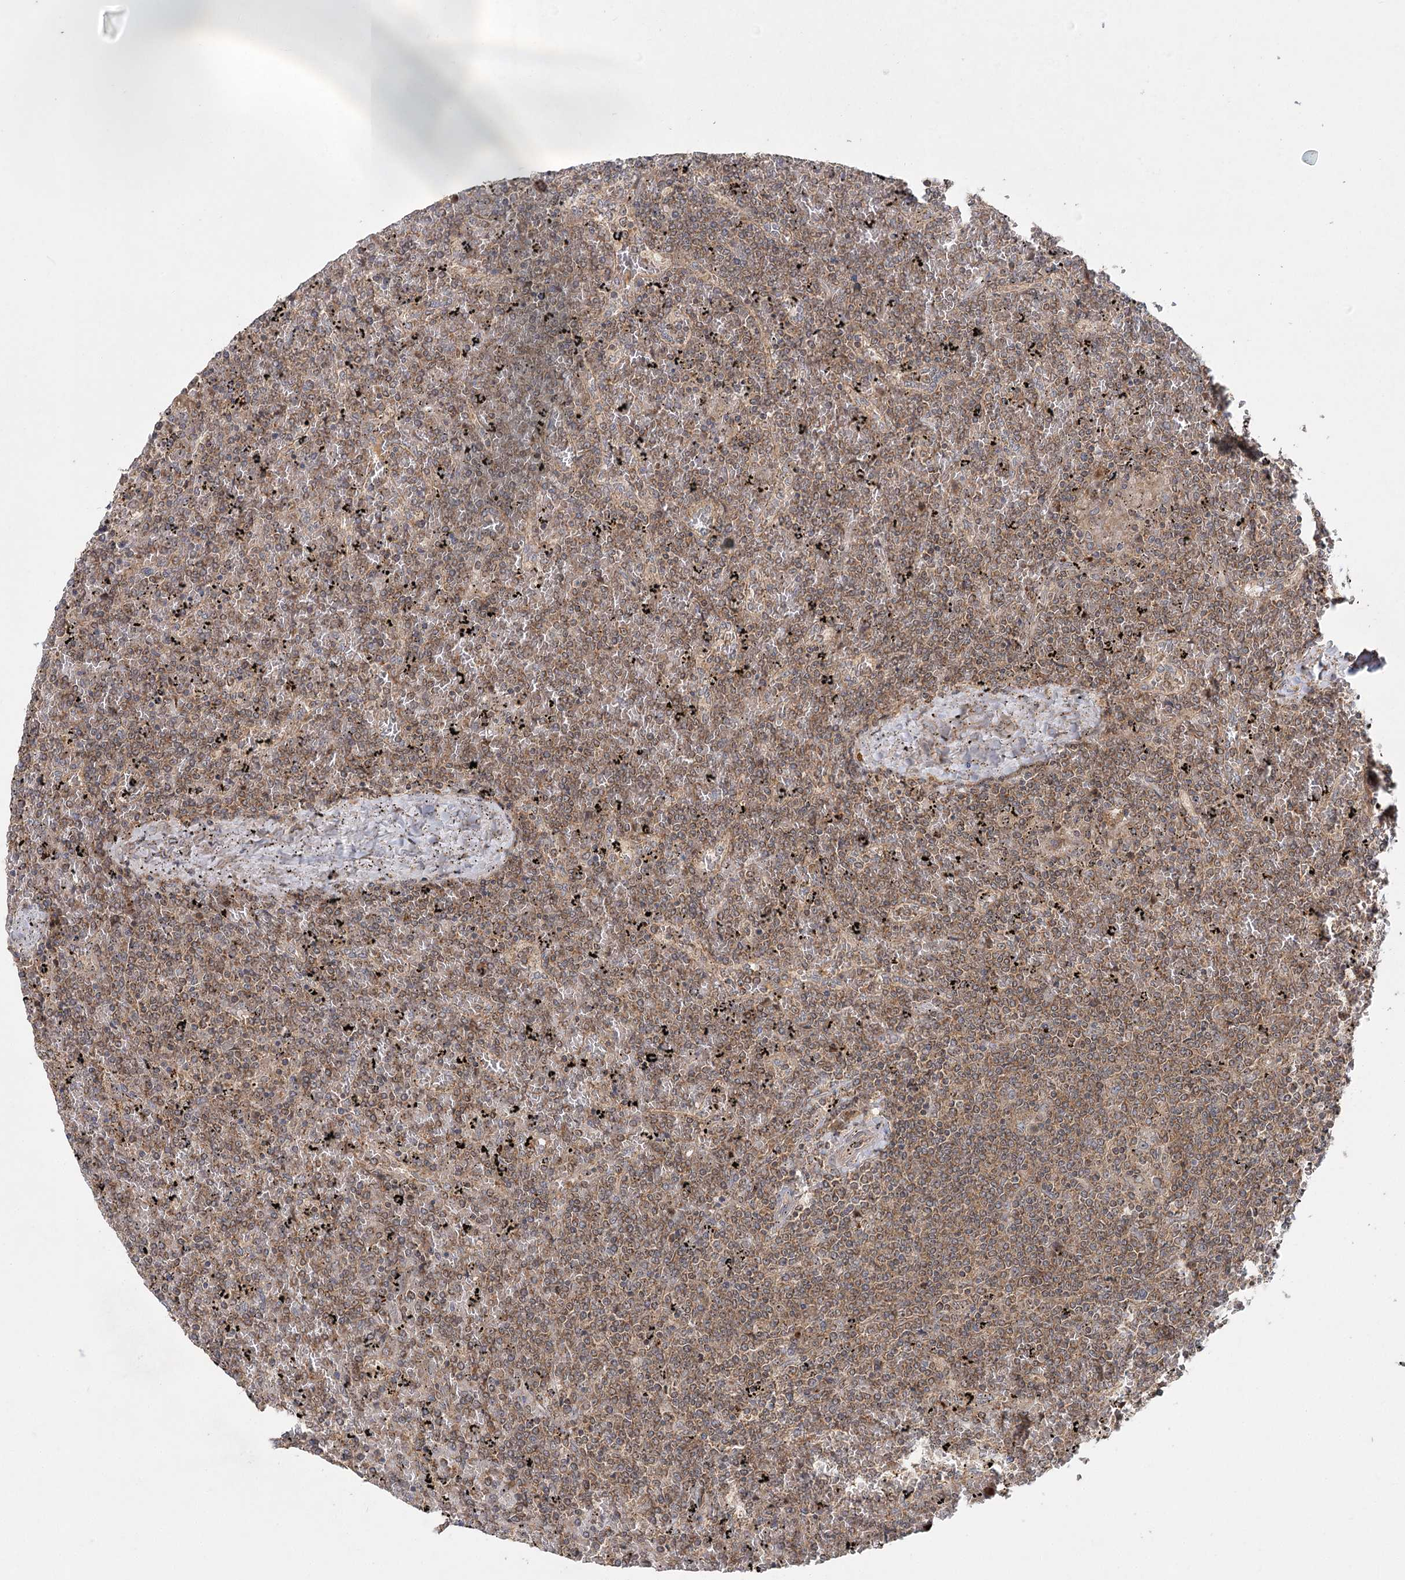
{"staining": {"intensity": "moderate", "quantity": "25%-75%", "location": "cytoplasmic/membranous,nuclear"}, "tissue": "lymphoma", "cell_type": "Tumor cells", "image_type": "cancer", "snomed": [{"axis": "morphology", "description": "Malignant lymphoma, non-Hodgkin's type, Low grade"}, {"axis": "topography", "description": "Spleen"}], "caption": "Low-grade malignant lymphoma, non-Hodgkin's type was stained to show a protein in brown. There is medium levels of moderate cytoplasmic/membranous and nuclear positivity in approximately 25%-75% of tumor cells. Immunohistochemistry stains the protein in brown and the nuclei are stained blue.", "gene": "RAPGEF6", "patient": {"sex": "female", "age": 19}}